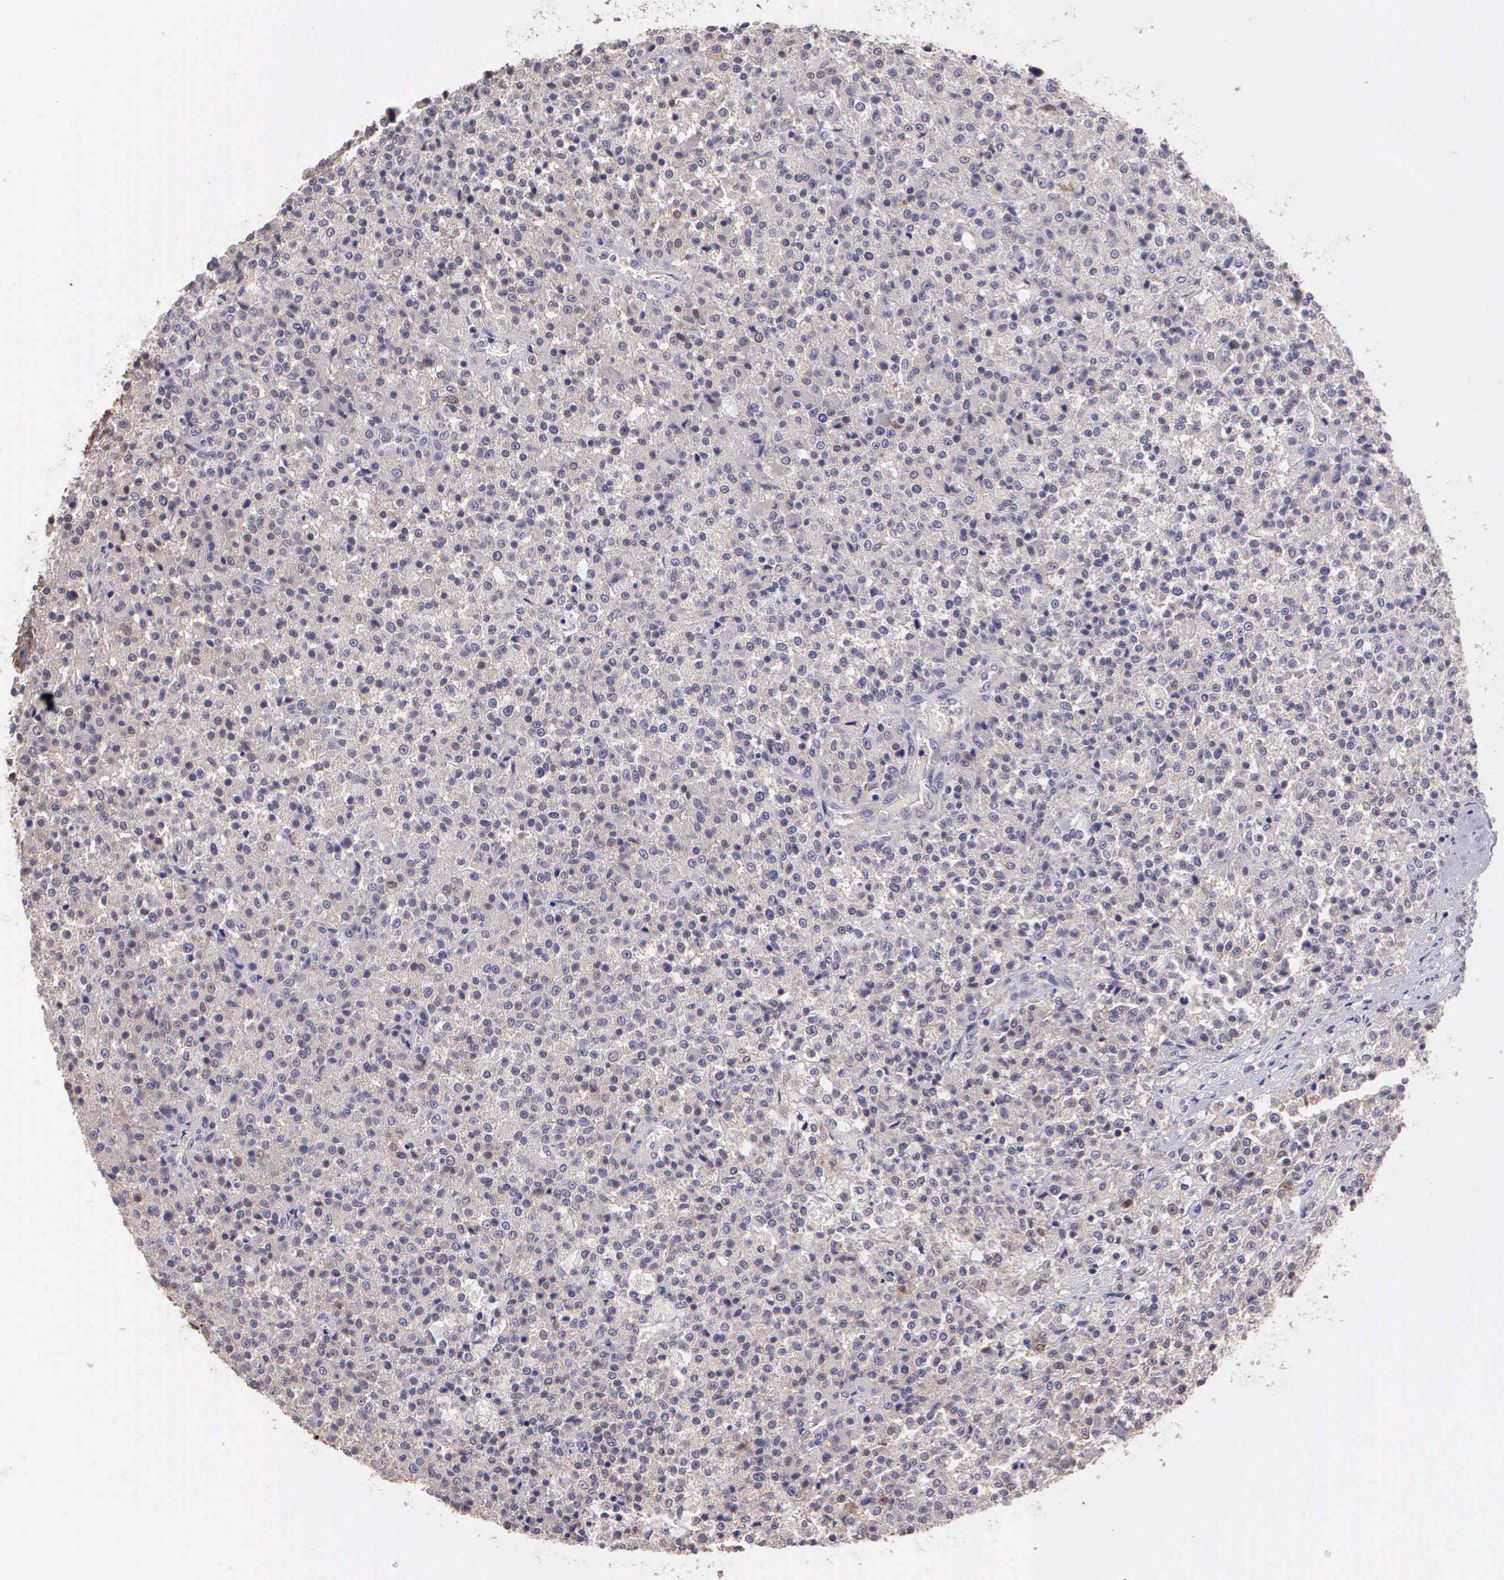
{"staining": {"intensity": "negative", "quantity": "none", "location": "none"}, "tissue": "testis cancer", "cell_type": "Tumor cells", "image_type": "cancer", "snomed": [{"axis": "morphology", "description": "Seminoma, NOS"}, {"axis": "topography", "description": "Testis"}], "caption": "The micrograph exhibits no staining of tumor cells in testis cancer (seminoma).", "gene": "IGBP1", "patient": {"sex": "male", "age": 59}}